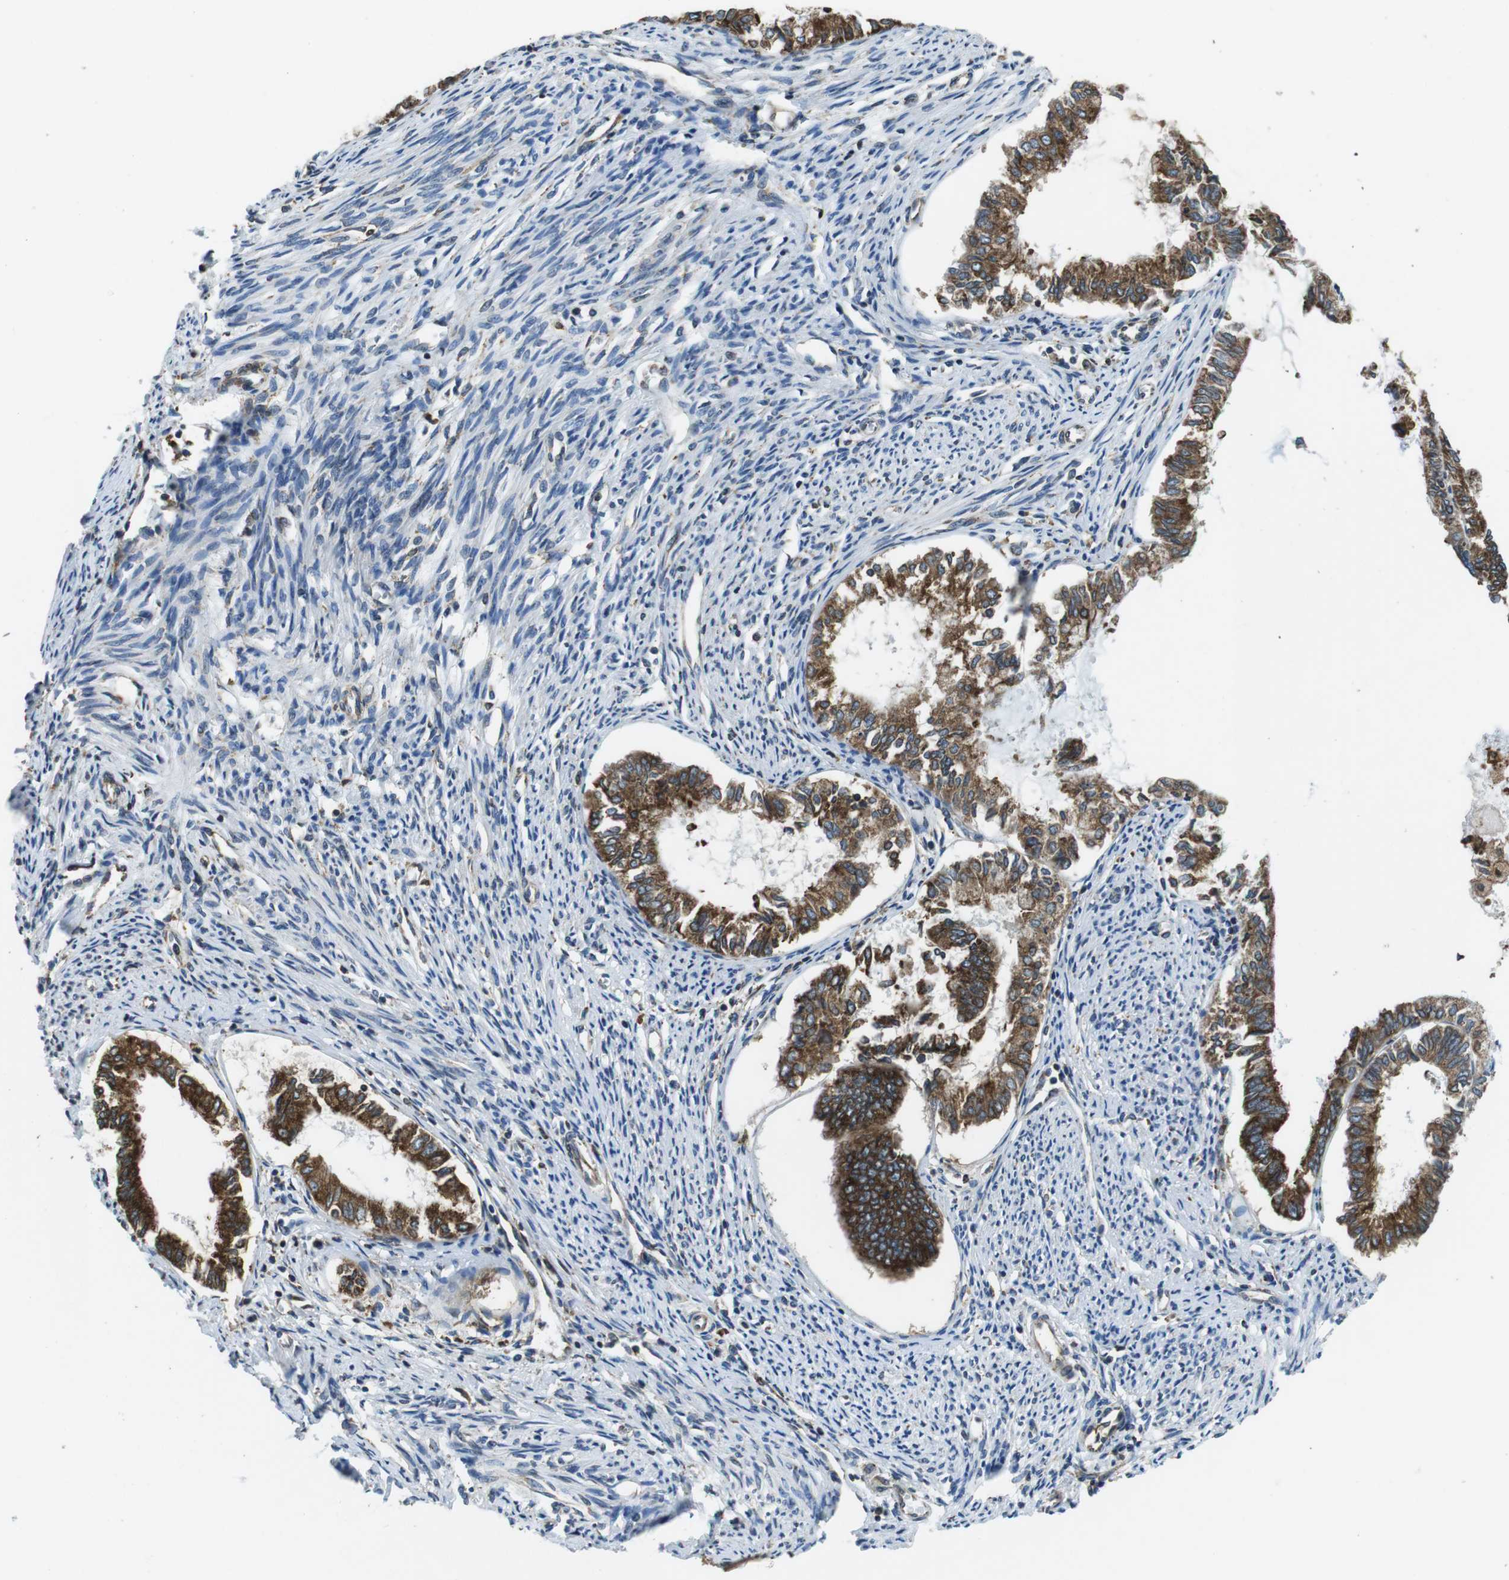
{"staining": {"intensity": "moderate", "quantity": ">75%", "location": "cytoplasmic/membranous"}, "tissue": "endometrial cancer", "cell_type": "Tumor cells", "image_type": "cancer", "snomed": [{"axis": "morphology", "description": "Adenocarcinoma, NOS"}, {"axis": "topography", "description": "Endometrium"}], "caption": "IHC image of neoplastic tissue: human endometrial cancer (adenocarcinoma) stained using IHC reveals medium levels of moderate protein expression localized specifically in the cytoplasmic/membranous of tumor cells, appearing as a cytoplasmic/membranous brown color.", "gene": "UGGT1", "patient": {"sex": "female", "age": 86}}